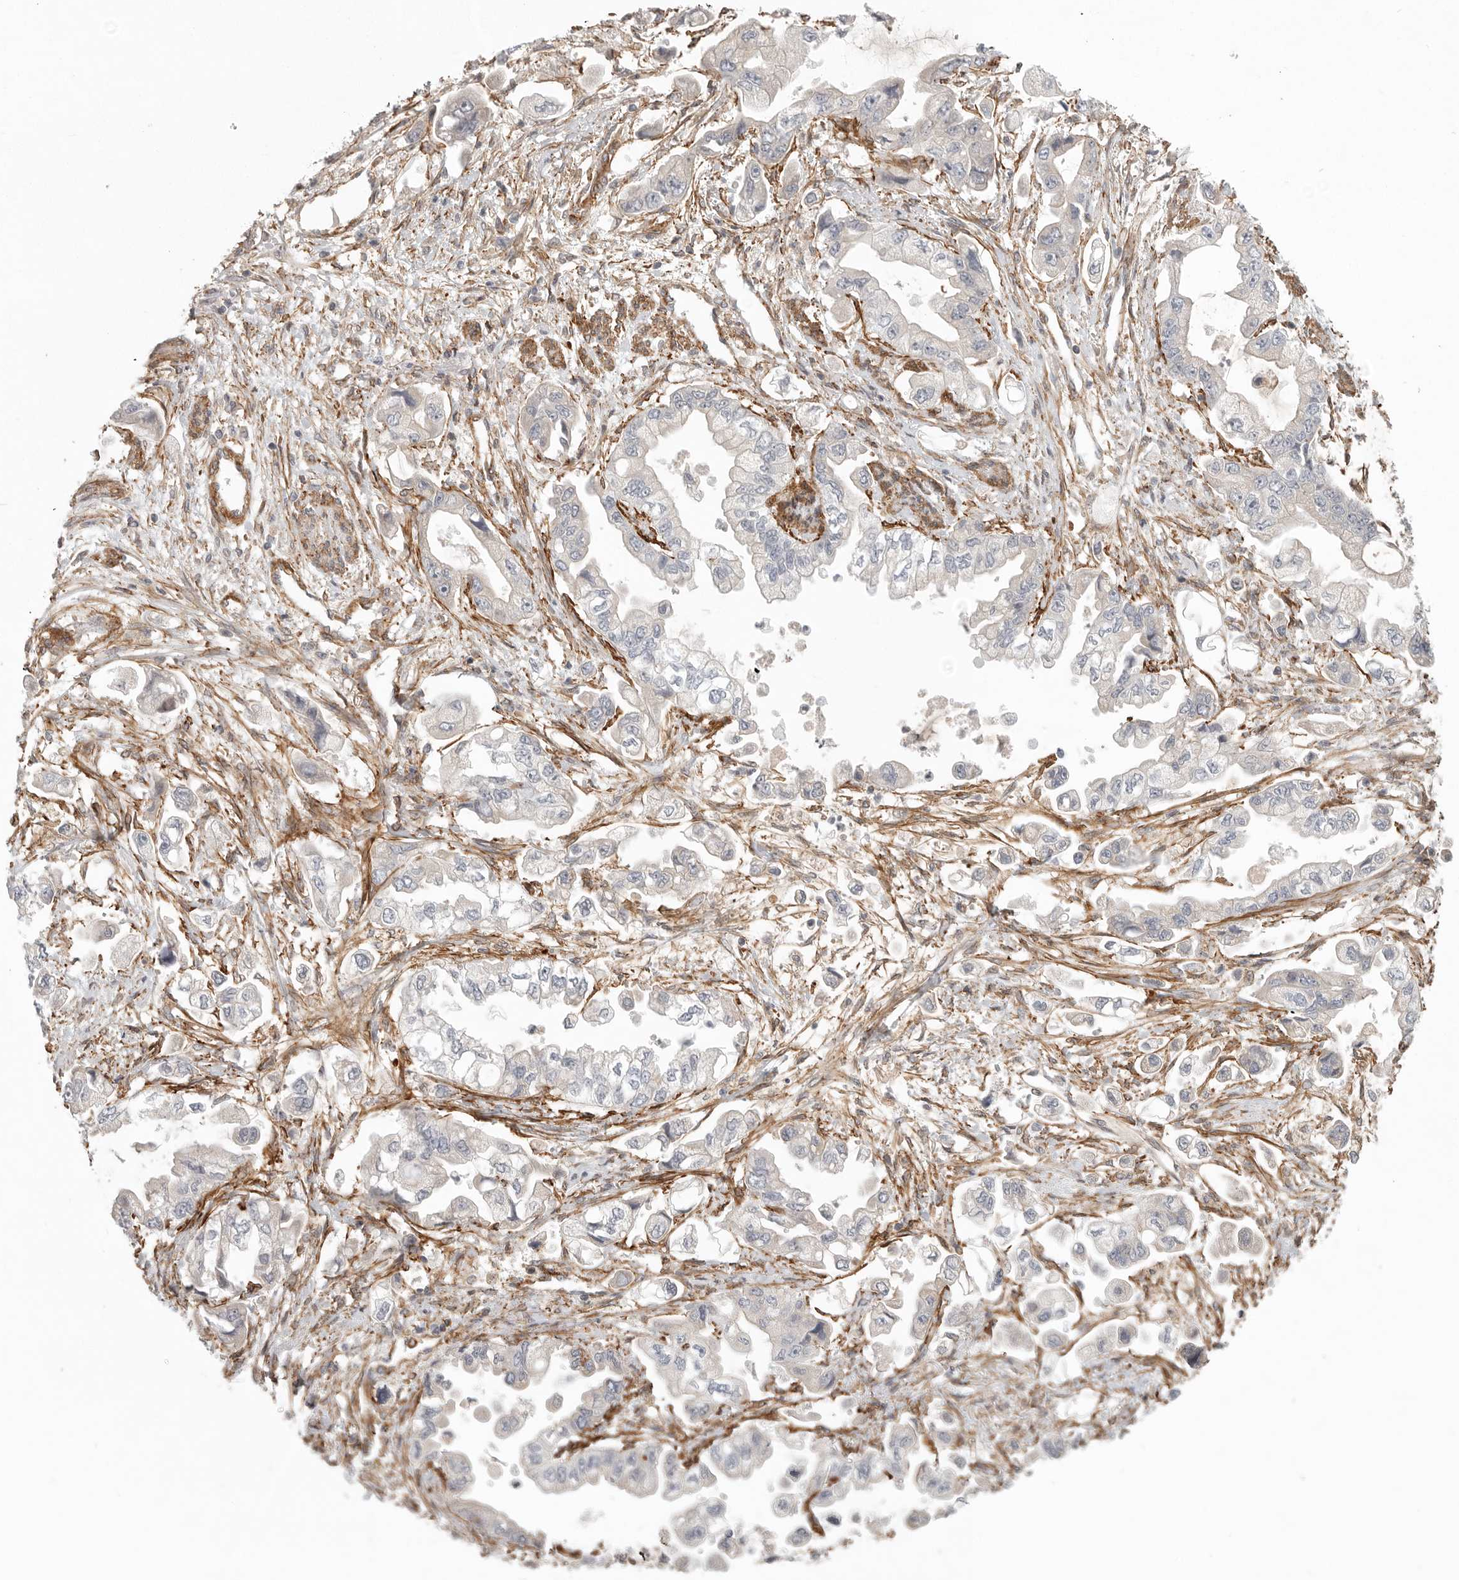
{"staining": {"intensity": "negative", "quantity": "none", "location": "none"}, "tissue": "stomach cancer", "cell_type": "Tumor cells", "image_type": "cancer", "snomed": [{"axis": "morphology", "description": "Adenocarcinoma, NOS"}, {"axis": "topography", "description": "Stomach"}], "caption": "Tumor cells are negative for protein expression in human adenocarcinoma (stomach).", "gene": "LONRF1", "patient": {"sex": "male", "age": 62}}